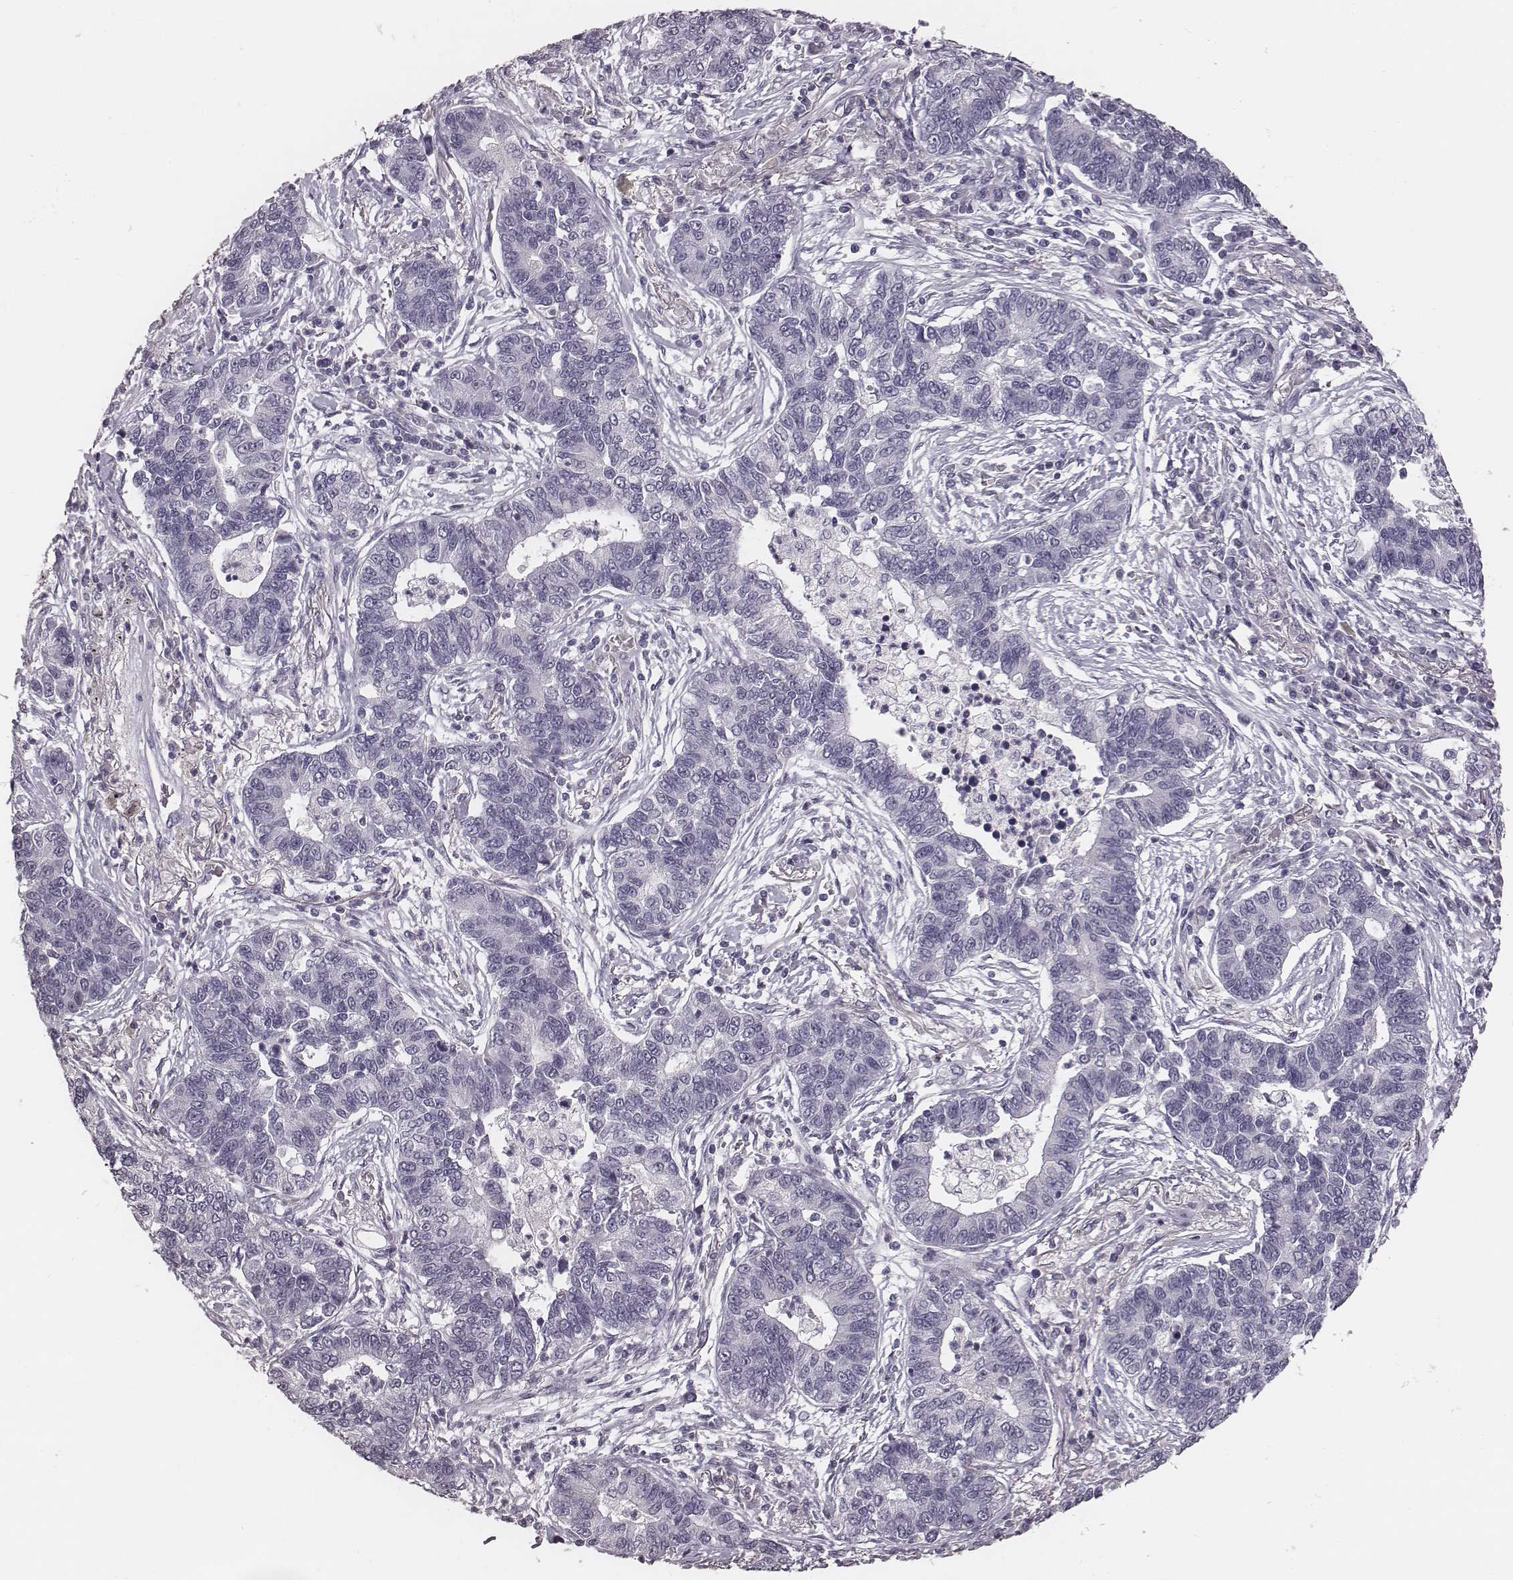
{"staining": {"intensity": "negative", "quantity": "none", "location": "none"}, "tissue": "lung cancer", "cell_type": "Tumor cells", "image_type": "cancer", "snomed": [{"axis": "morphology", "description": "Adenocarcinoma, NOS"}, {"axis": "topography", "description": "Lung"}], "caption": "Histopathology image shows no protein staining in tumor cells of lung cancer tissue. (DAB immunohistochemistry, high magnification).", "gene": "CSHL1", "patient": {"sex": "female", "age": 57}}